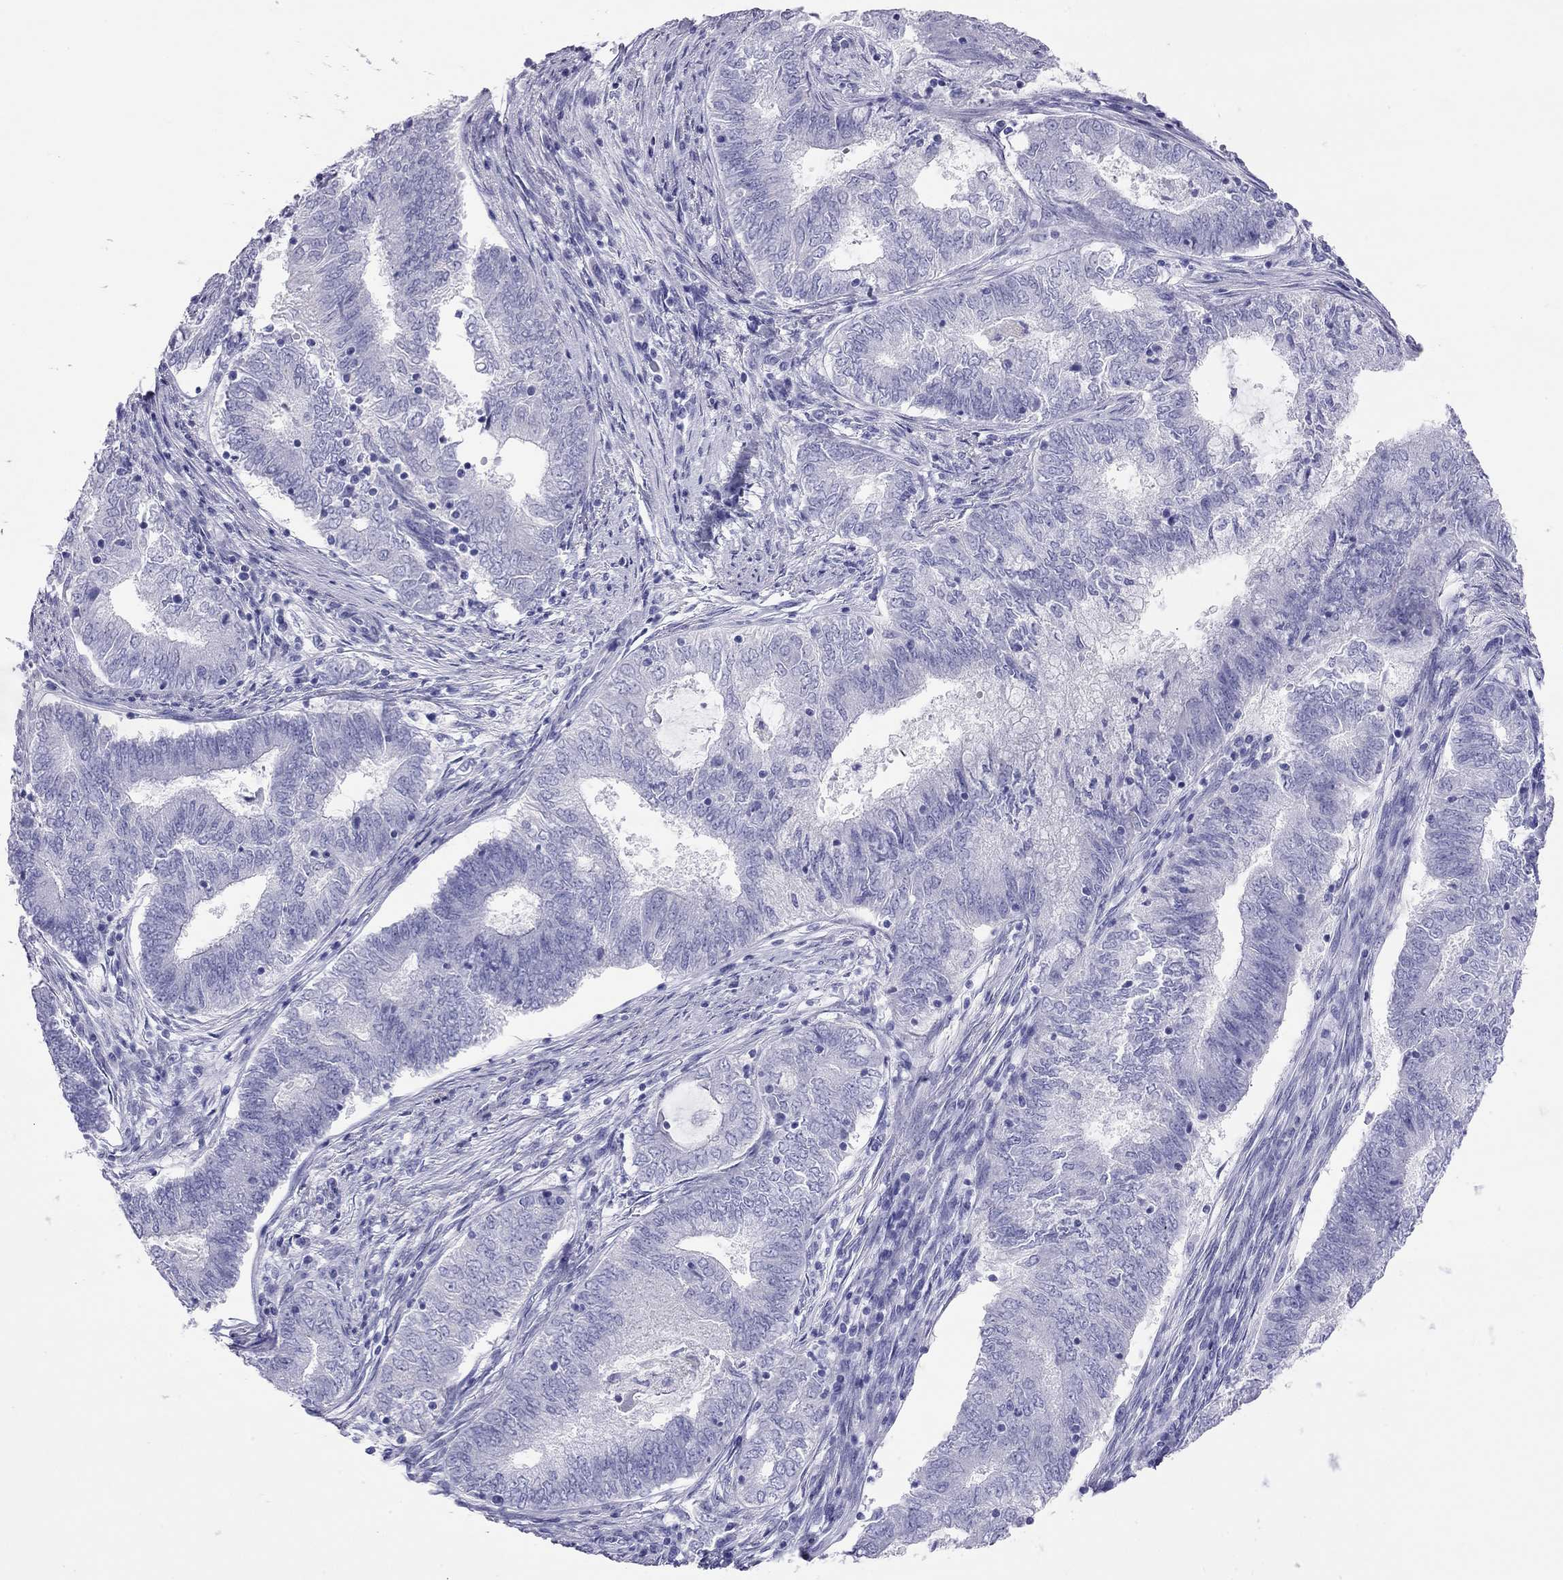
{"staining": {"intensity": "negative", "quantity": "none", "location": "none"}, "tissue": "endometrial cancer", "cell_type": "Tumor cells", "image_type": "cancer", "snomed": [{"axis": "morphology", "description": "Adenocarcinoma, NOS"}, {"axis": "topography", "description": "Endometrium"}], "caption": "IHC micrograph of endometrial cancer (adenocarcinoma) stained for a protein (brown), which reveals no staining in tumor cells.", "gene": "HLA-DQB2", "patient": {"sex": "female", "age": 62}}